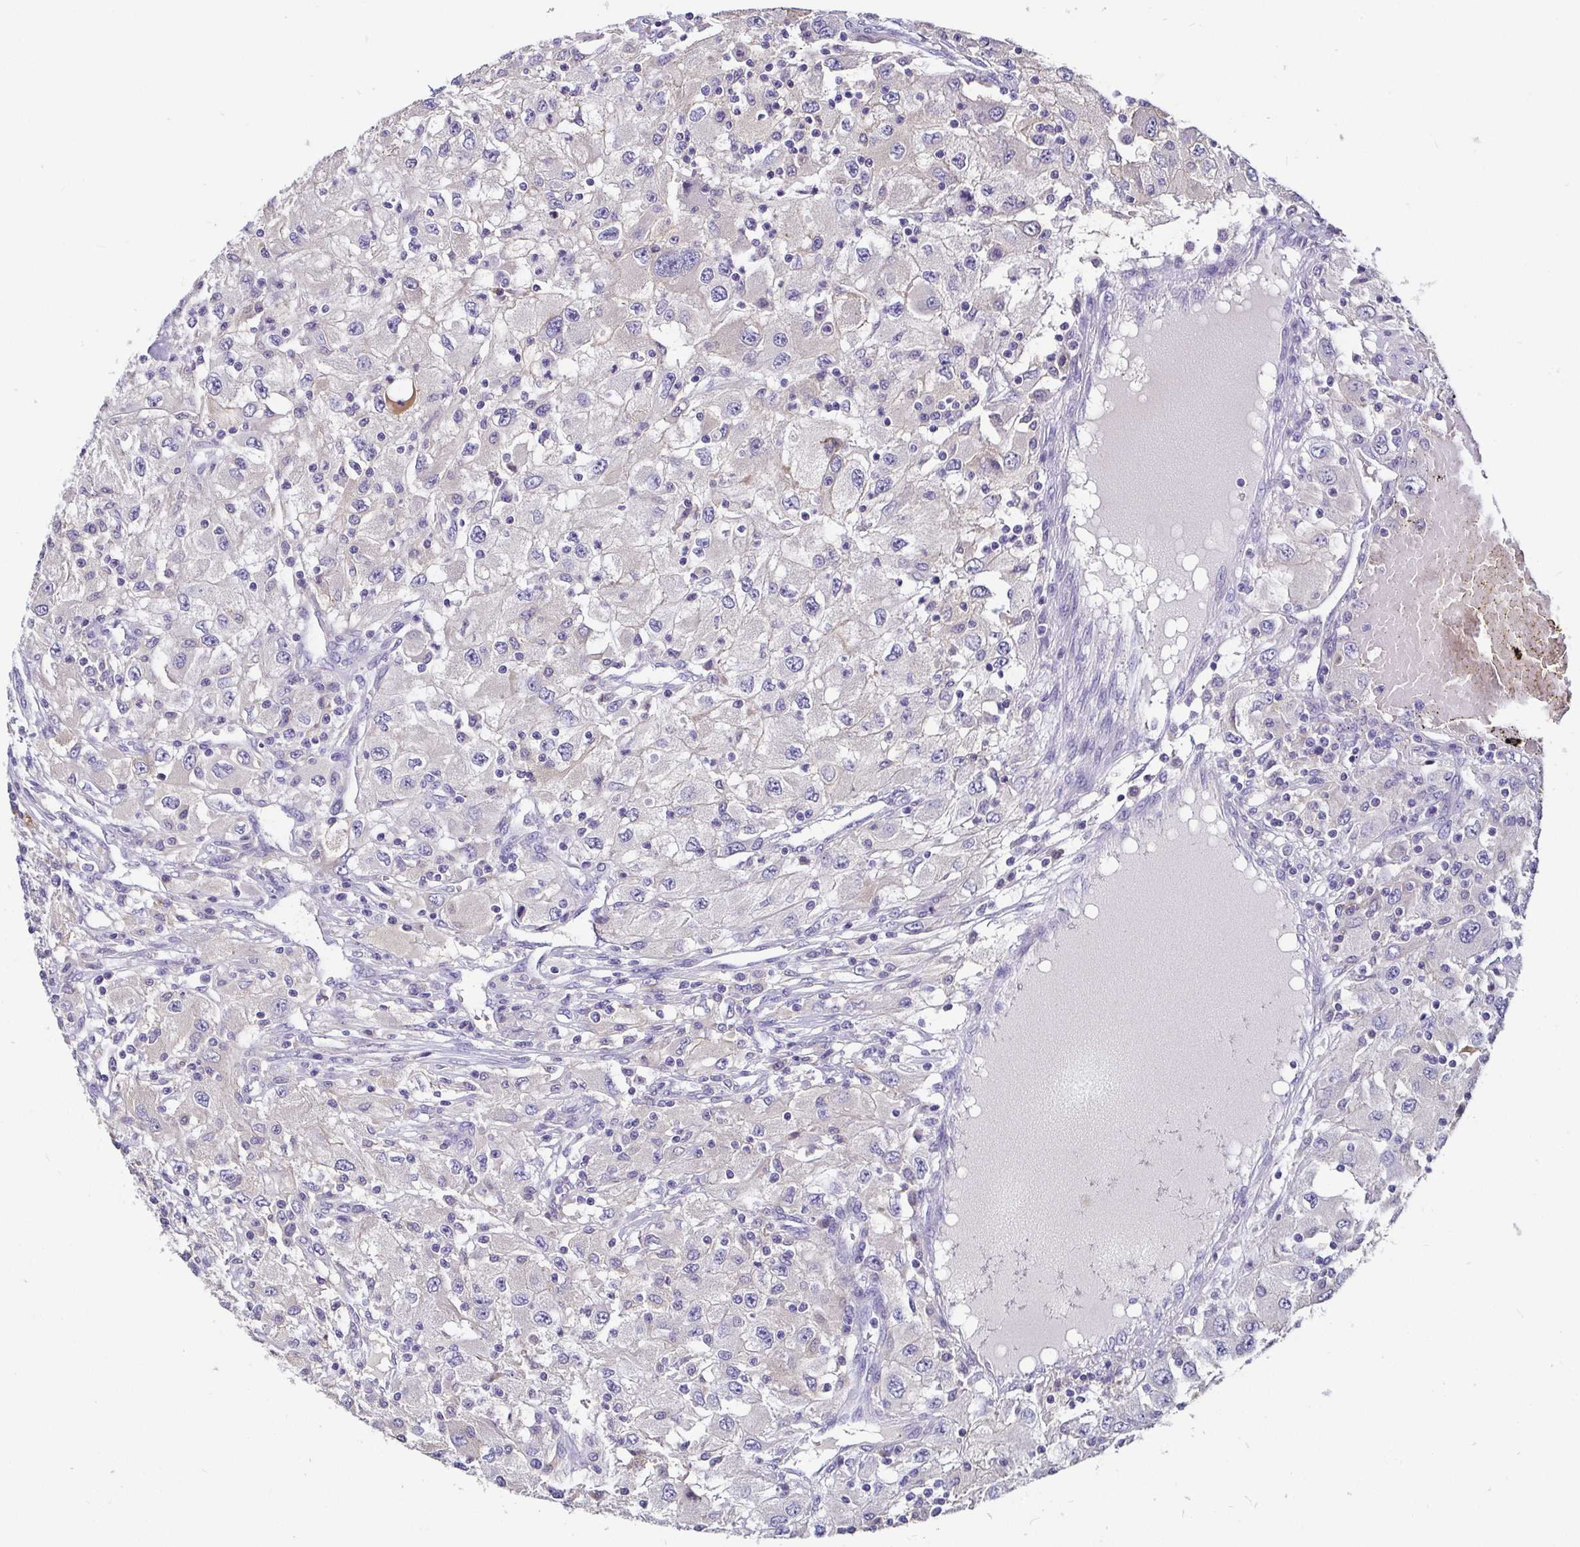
{"staining": {"intensity": "negative", "quantity": "none", "location": "none"}, "tissue": "renal cancer", "cell_type": "Tumor cells", "image_type": "cancer", "snomed": [{"axis": "morphology", "description": "Adenocarcinoma, NOS"}, {"axis": "topography", "description": "Kidney"}], "caption": "Tumor cells are negative for brown protein staining in renal cancer.", "gene": "ADAMTS6", "patient": {"sex": "female", "age": 67}}